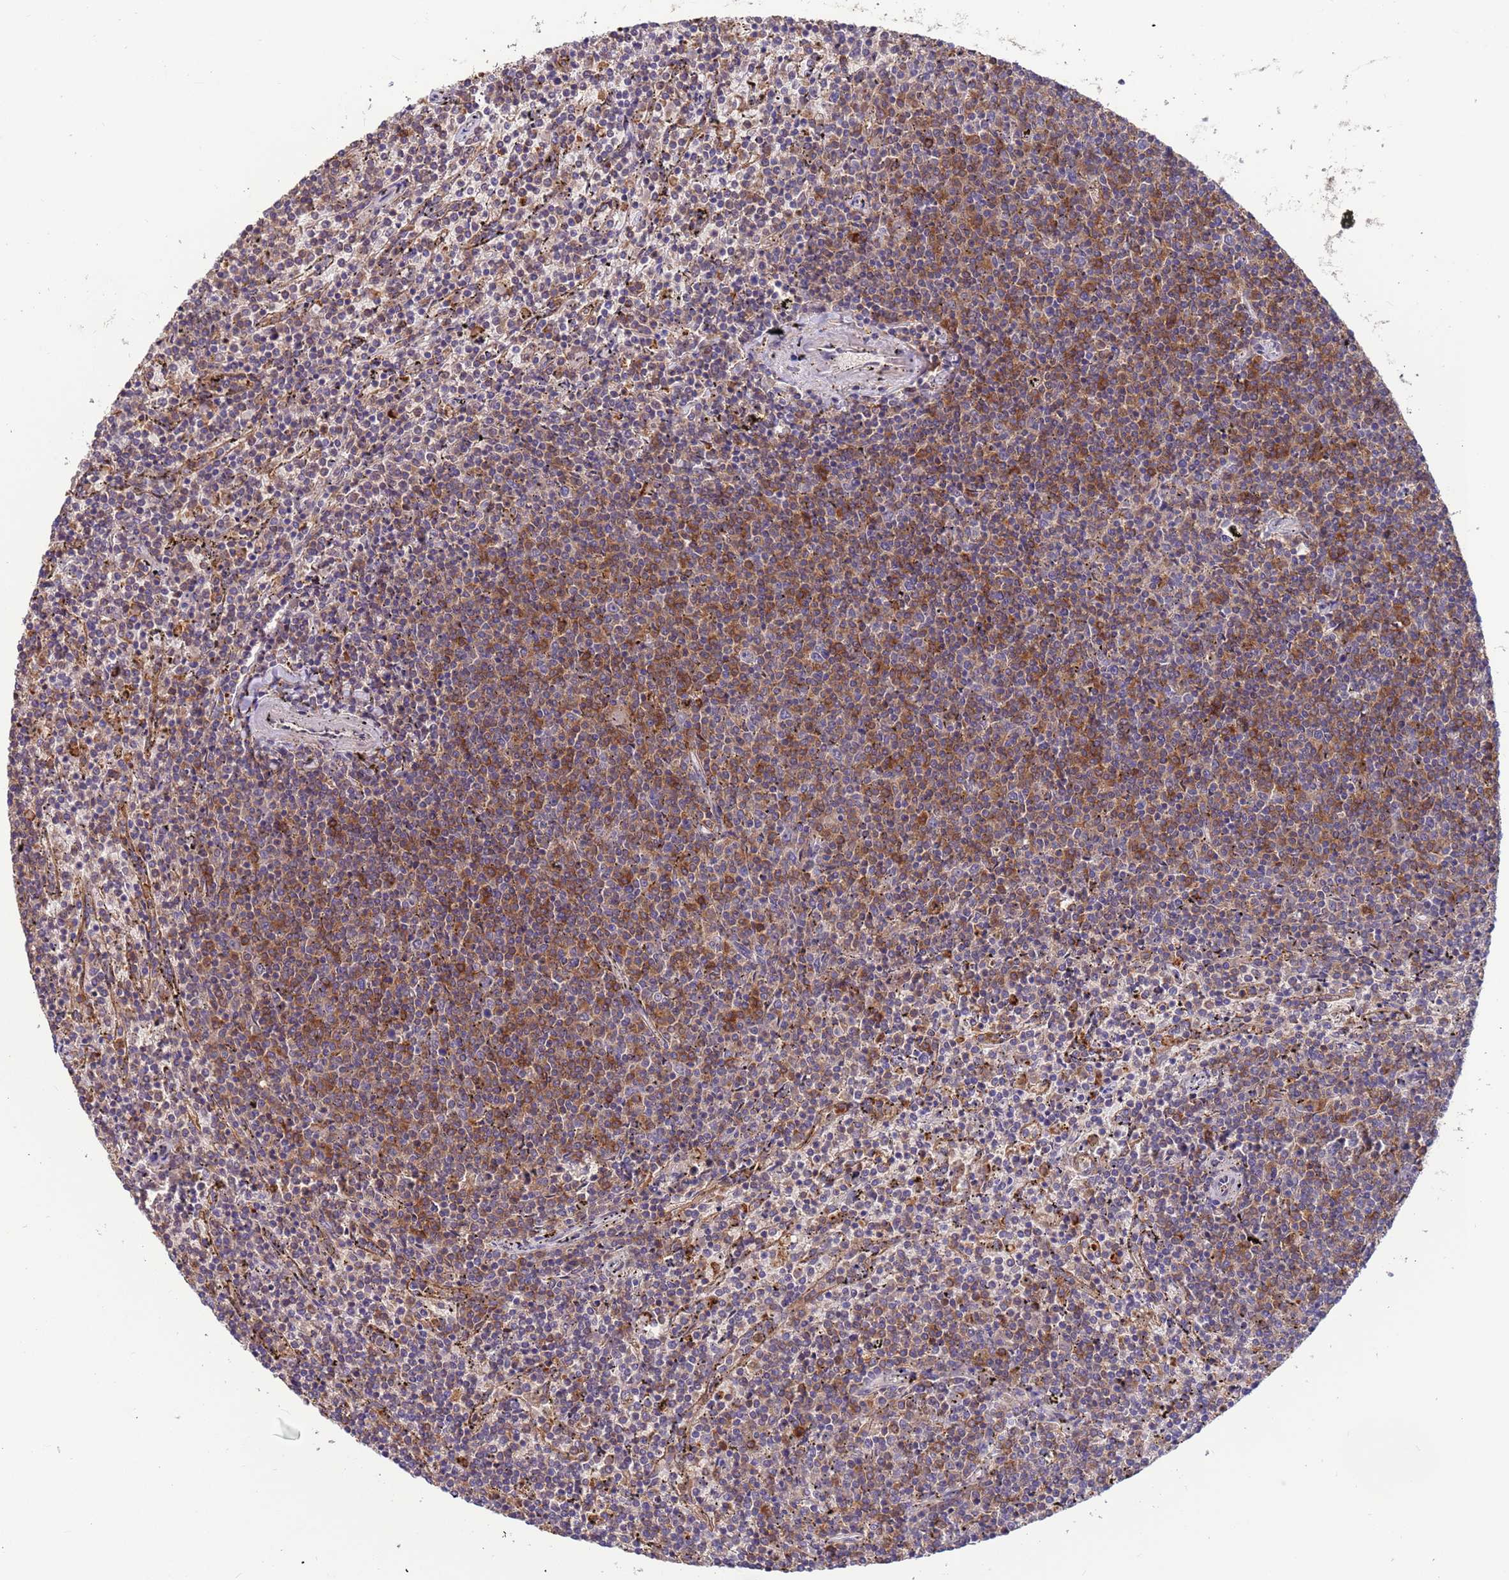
{"staining": {"intensity": "moderate", "quantity": "25%-75%", "location": "cytoplasmic/membranous"}, "tissue": "lymphoma", "cell_type": "Tumor cells", "image_type": "cancer", "snomed": [{"axis": "morphology", "description": "Malignant lymphoma, non-Hodgkin's type, Low grade"}, {"axis": "topography", "description": "Spleen"}], "caption": "Malignant lymphoma, non-Hodgkin's type (low-grade) stained for a protein (brown) displays moderate cytoplasmic/membranous positive staining in about 25%-75% of tumor cells.", "gene": "AMPD3", "patient": {"sex": "female", "age": 50}}